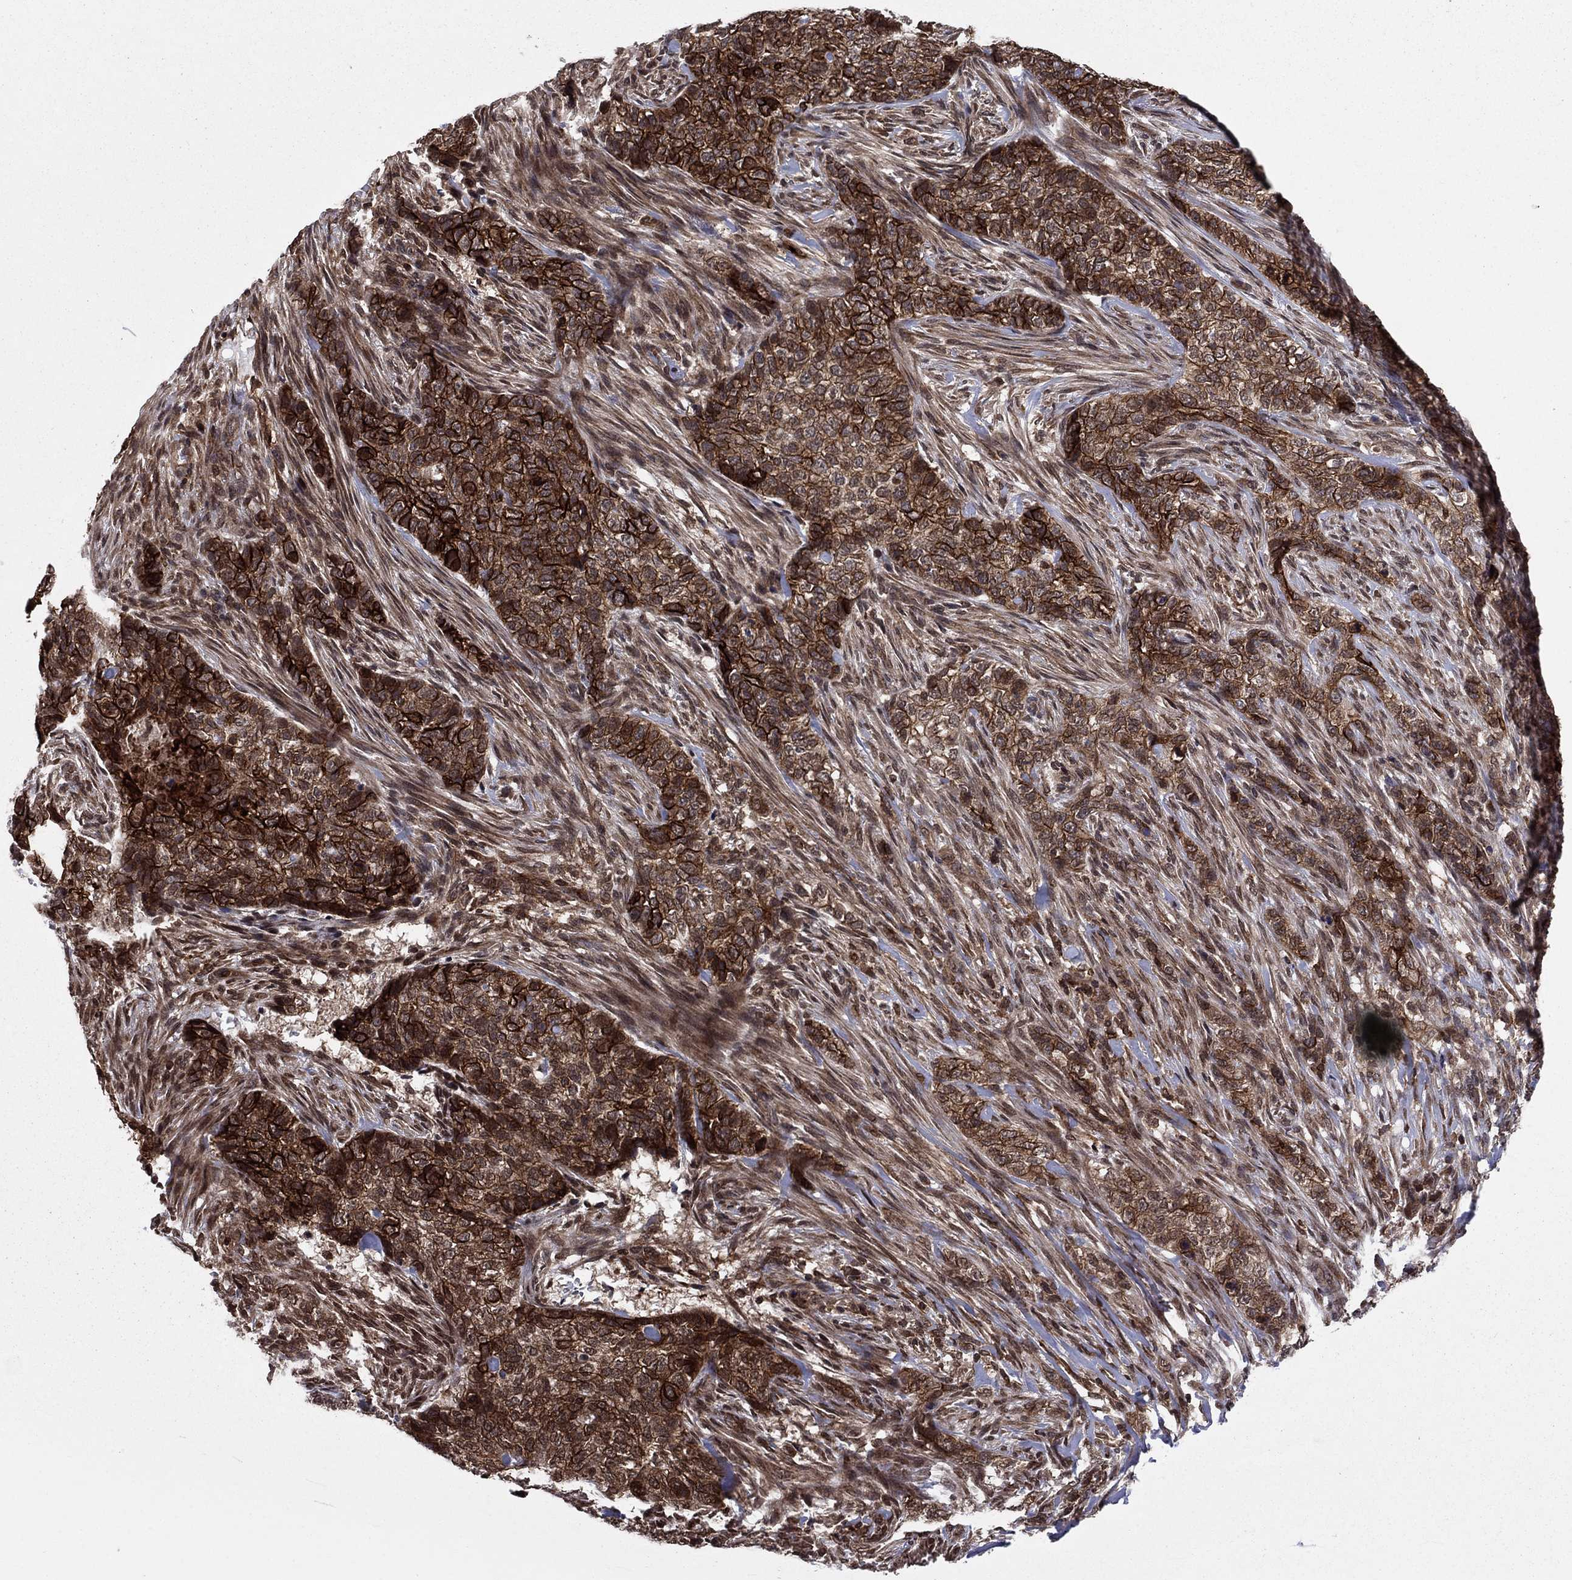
{"staining": {"intensity": "strong", "quantity": ">75%", "location": "cytoplasmic/membranous"}, "tissue": "skin cancer", "cell_type": "Tumor cells", "image_type": "cancer", "snomed": [{"axis": "morphology", "description": "Basal cell carcinoma"}, {"axis": "topography", "description": "Skin"}], "caption": "High-power microscopy captured an IHC micrograph of skin cancer (basal cell carcinoma), revealing strong cytoplasmic/membranous positivity in approximately >75% of tumor cells.", "gene": "SSX2IP", "patient": {"sex": "female", "age": 69}}